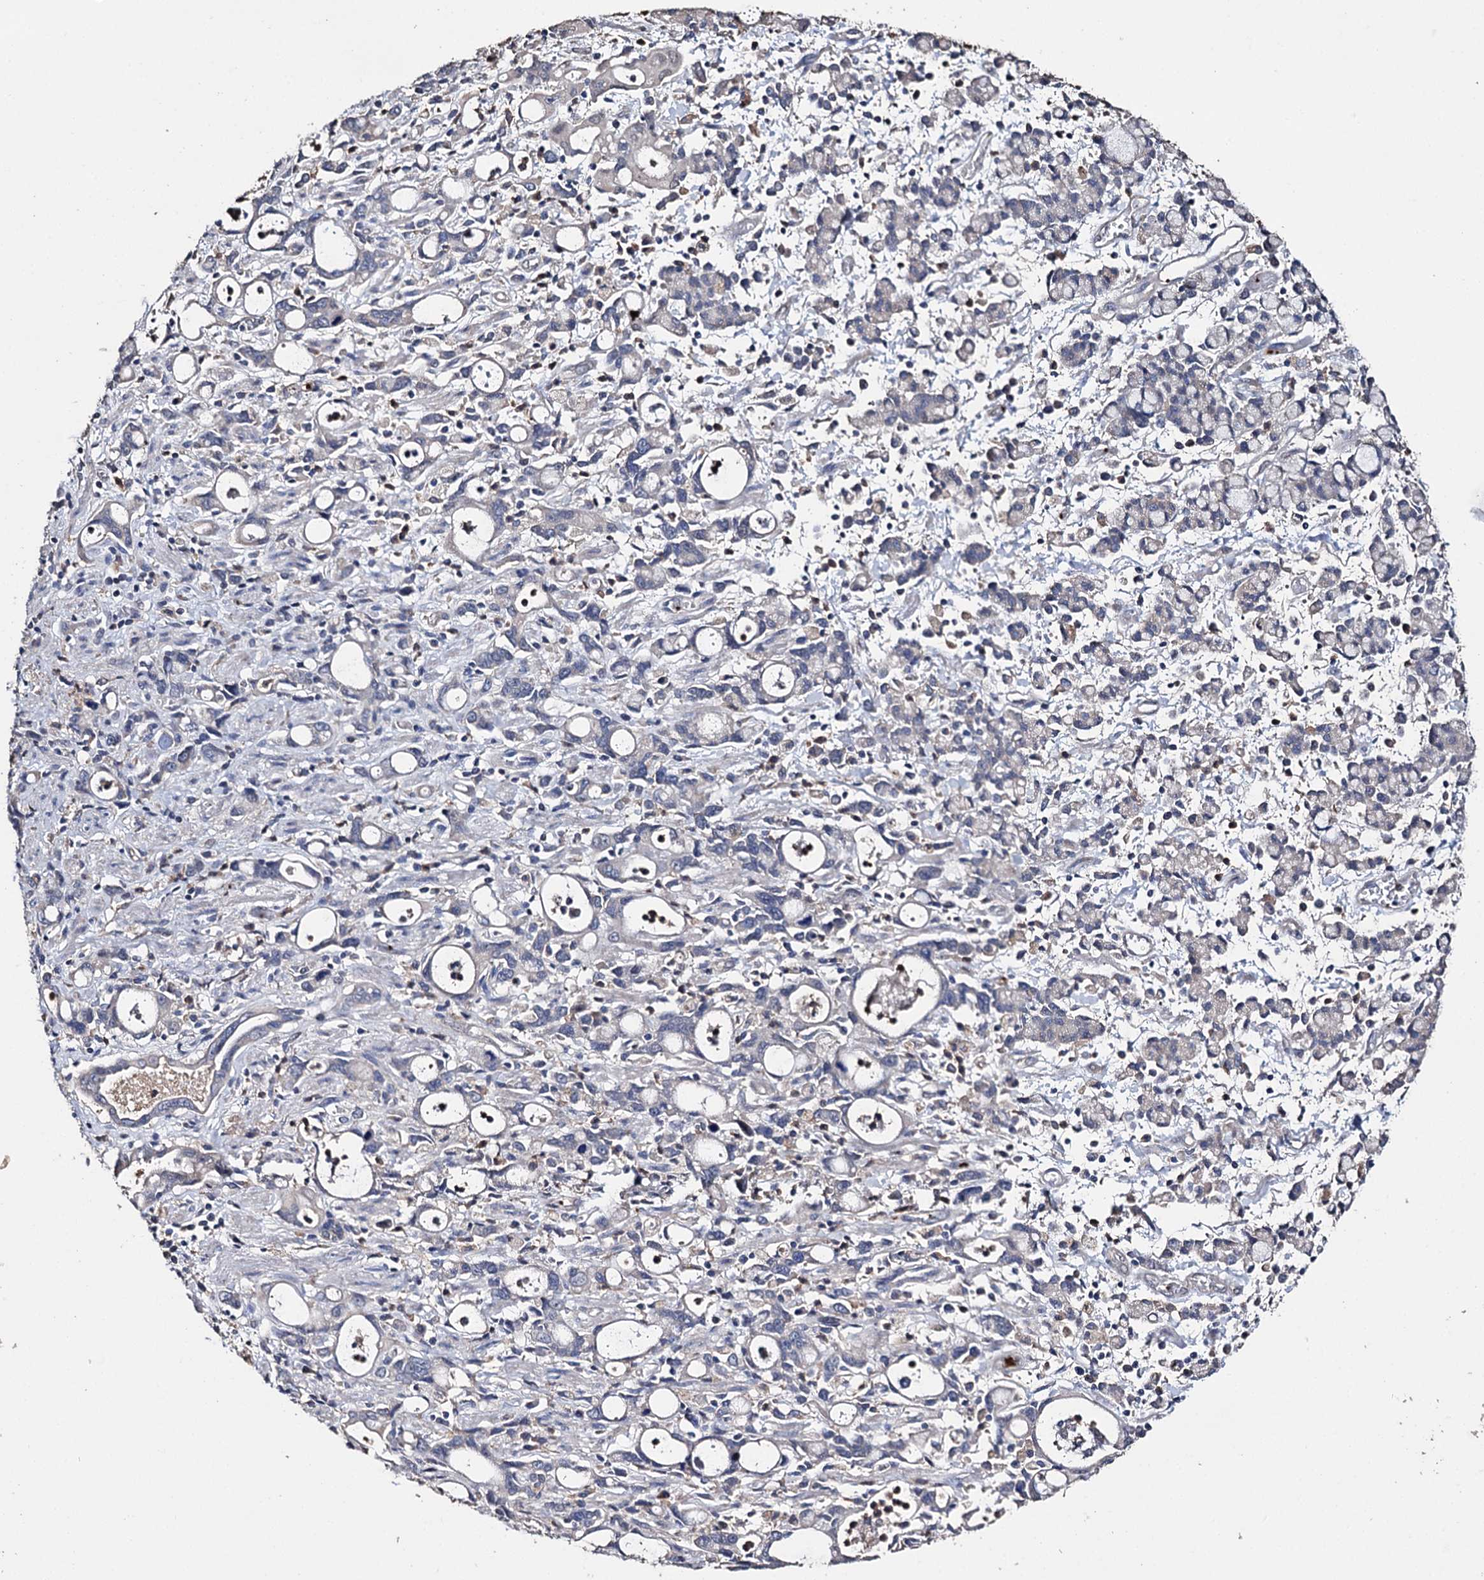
{"staining": {"intensity": "negative", "quantity": "none", "location": "none"}, "tissue": "stomach cancer", "cell_type": "Tumor cells", "image_type": "cancer", "snomed": [{"axis": "morphology", "description": "Adenocarcinoma, NOS"}, {"axis": "topography", "description": "Stomach, lower"}], "caption": "The histopathology image exhibits no staining of tumor cells in stomach cancer.", "gene": "DNAH6", "patient": {"sex": "female", "age": 43}}